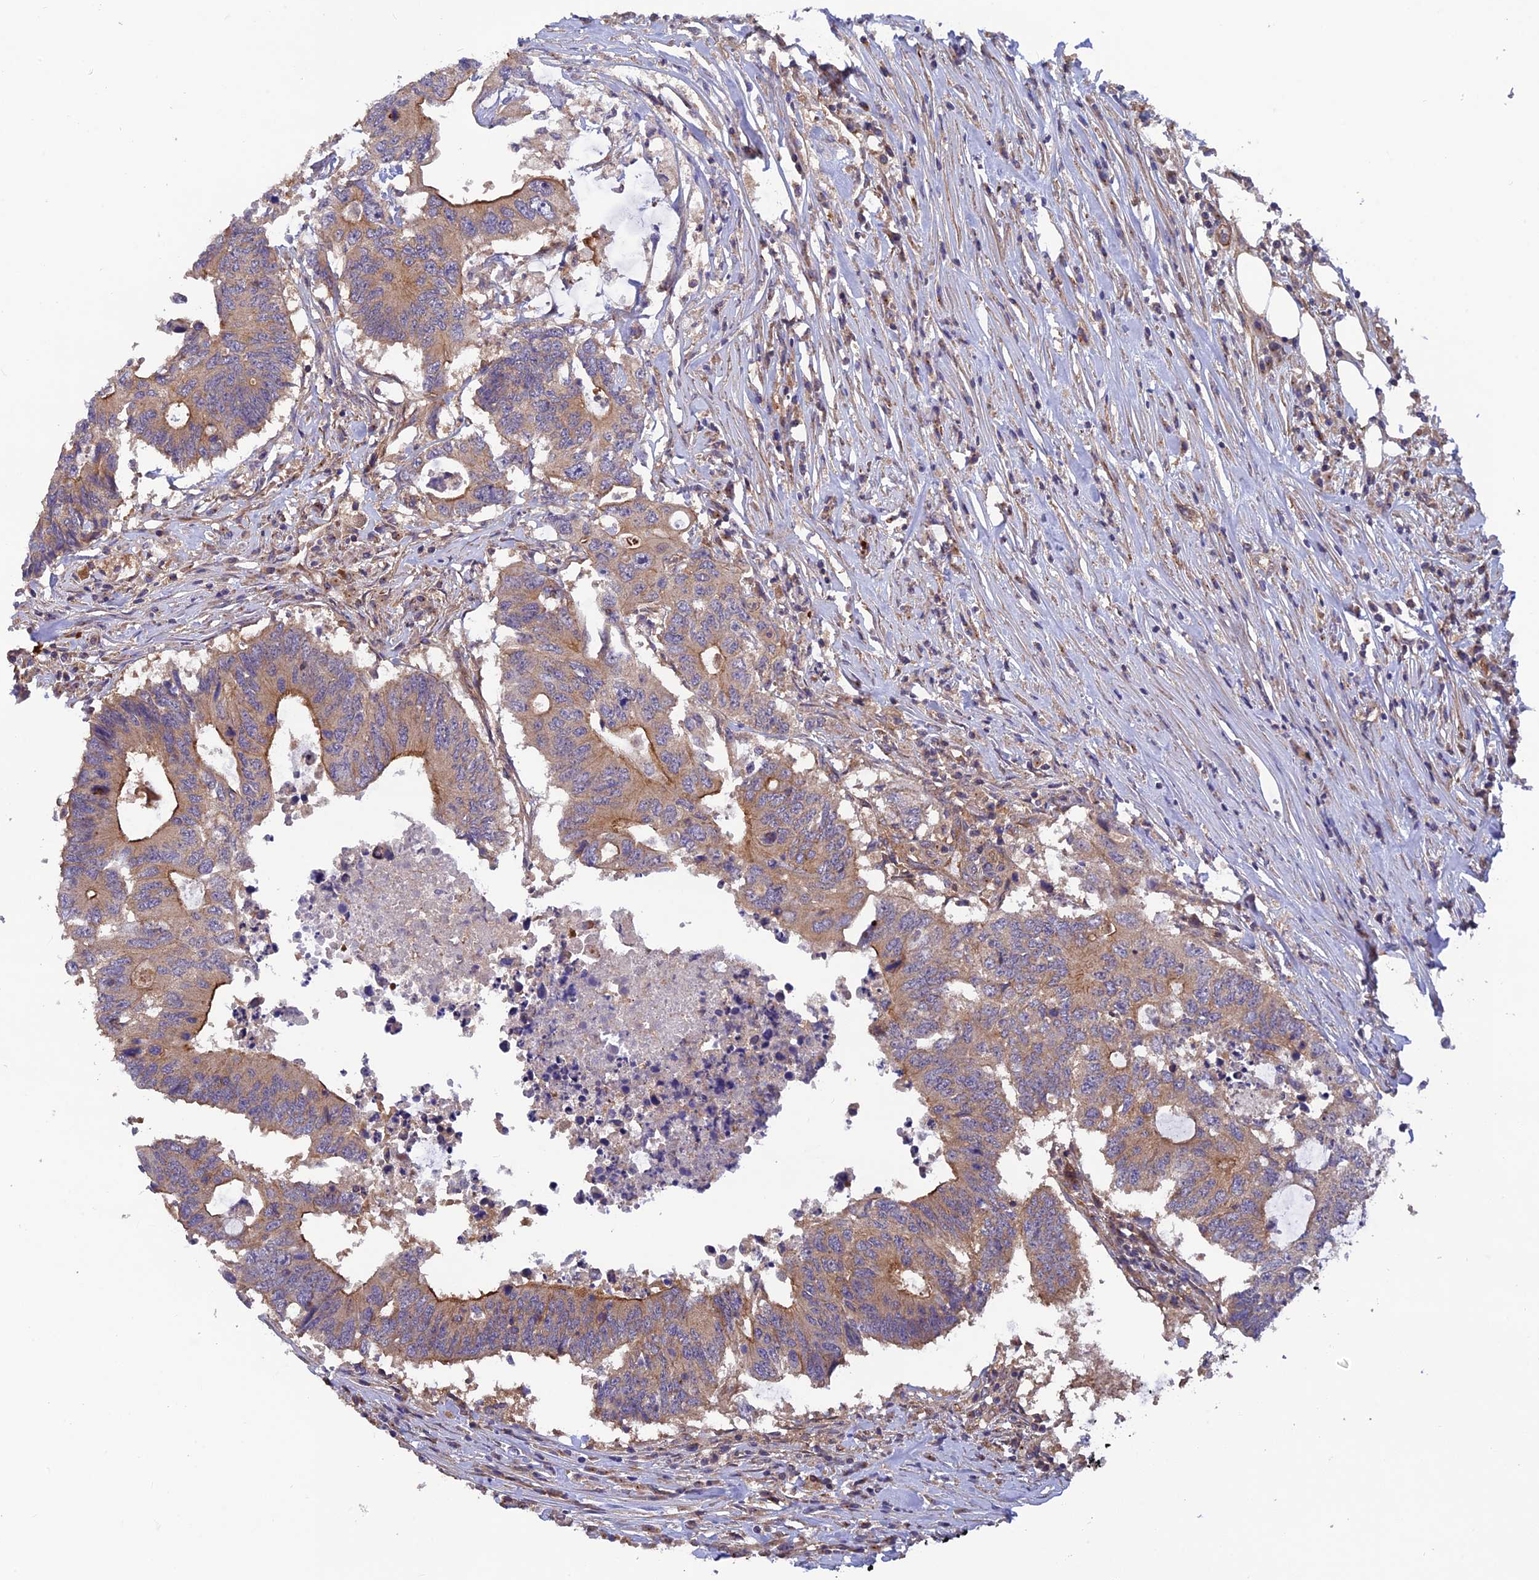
{"staining": {"intensity": "moderate", "quantity": ">75%", "location": "cytoplasmic/membranous"}, "tissue": "colorectal cancer", "cell_type": "Tumor cells", "image_type": "cancer", "snomed": [{"axis": "morphology", "description": "Adenocarcinoma, NOS"}, {"axis": "topography", "description": "Colon"}], "caption": "Protein expression analysis of colorectal cancer (adenocarcinoma) demonstrates moderate cytoplasmic/membranous expression in about >75% of tumor cells.", "gene": "ADAMTS15", "patient": {"sex": "male", "age": 71}}